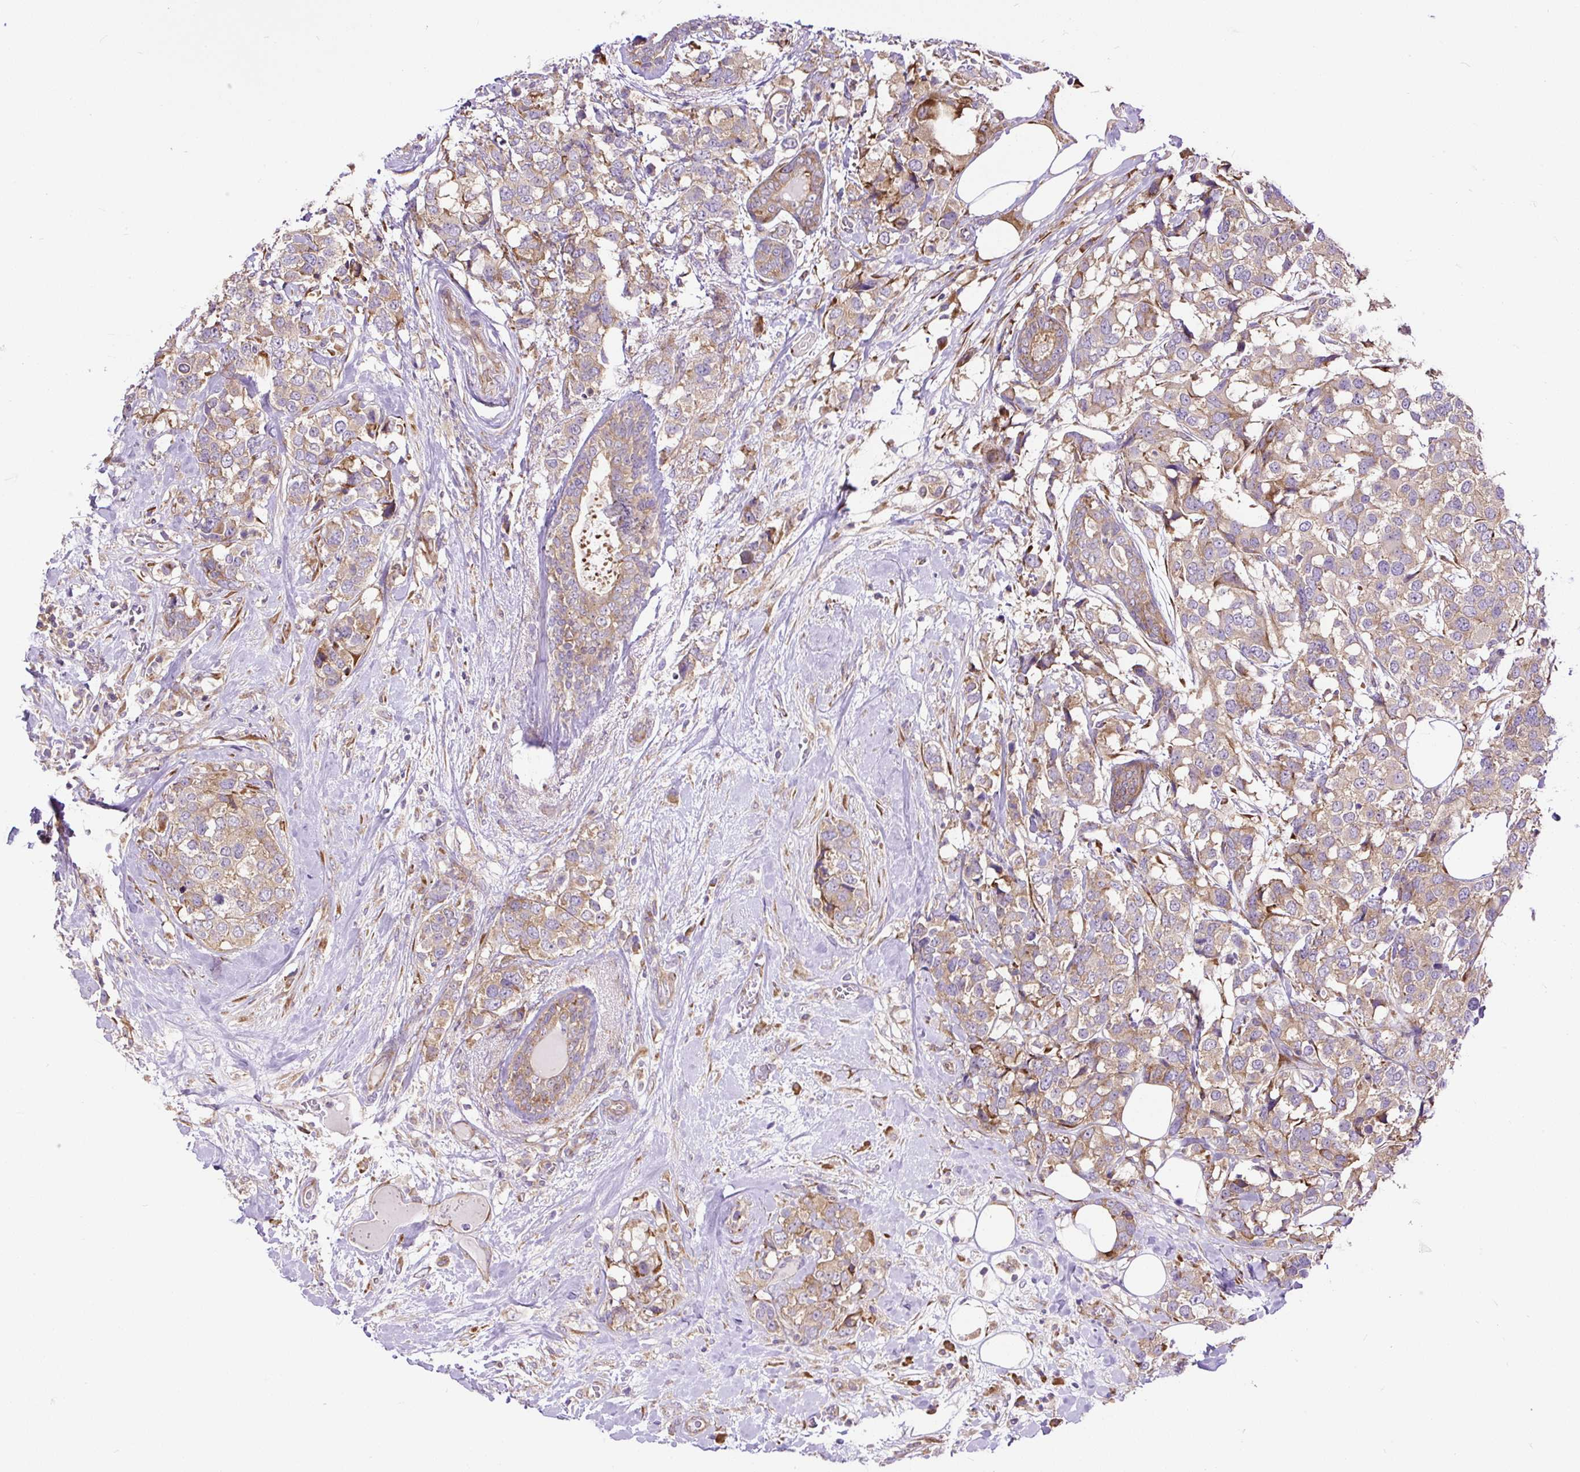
{"staining": {"intensity": "weak", "quantity": ">75%", "location": "cytoplasmic/membranous"}, "tissue": "breast cancer", "cell_type": "Tumor cells", "image_type": "cancer", "snomed": [{"axis": "morphology", "description": "Lobular carcinoma"}, {"axis": "topography", "description": "Breast"}], "caption": "Protein analysis of lobular carcinoma (breast) tissue displays weak cytoplasmic/membranous positivity in approximately >75% of tumor cells.", "gene": "RPS5", "patient": {"sex": "female", "age": 59}}